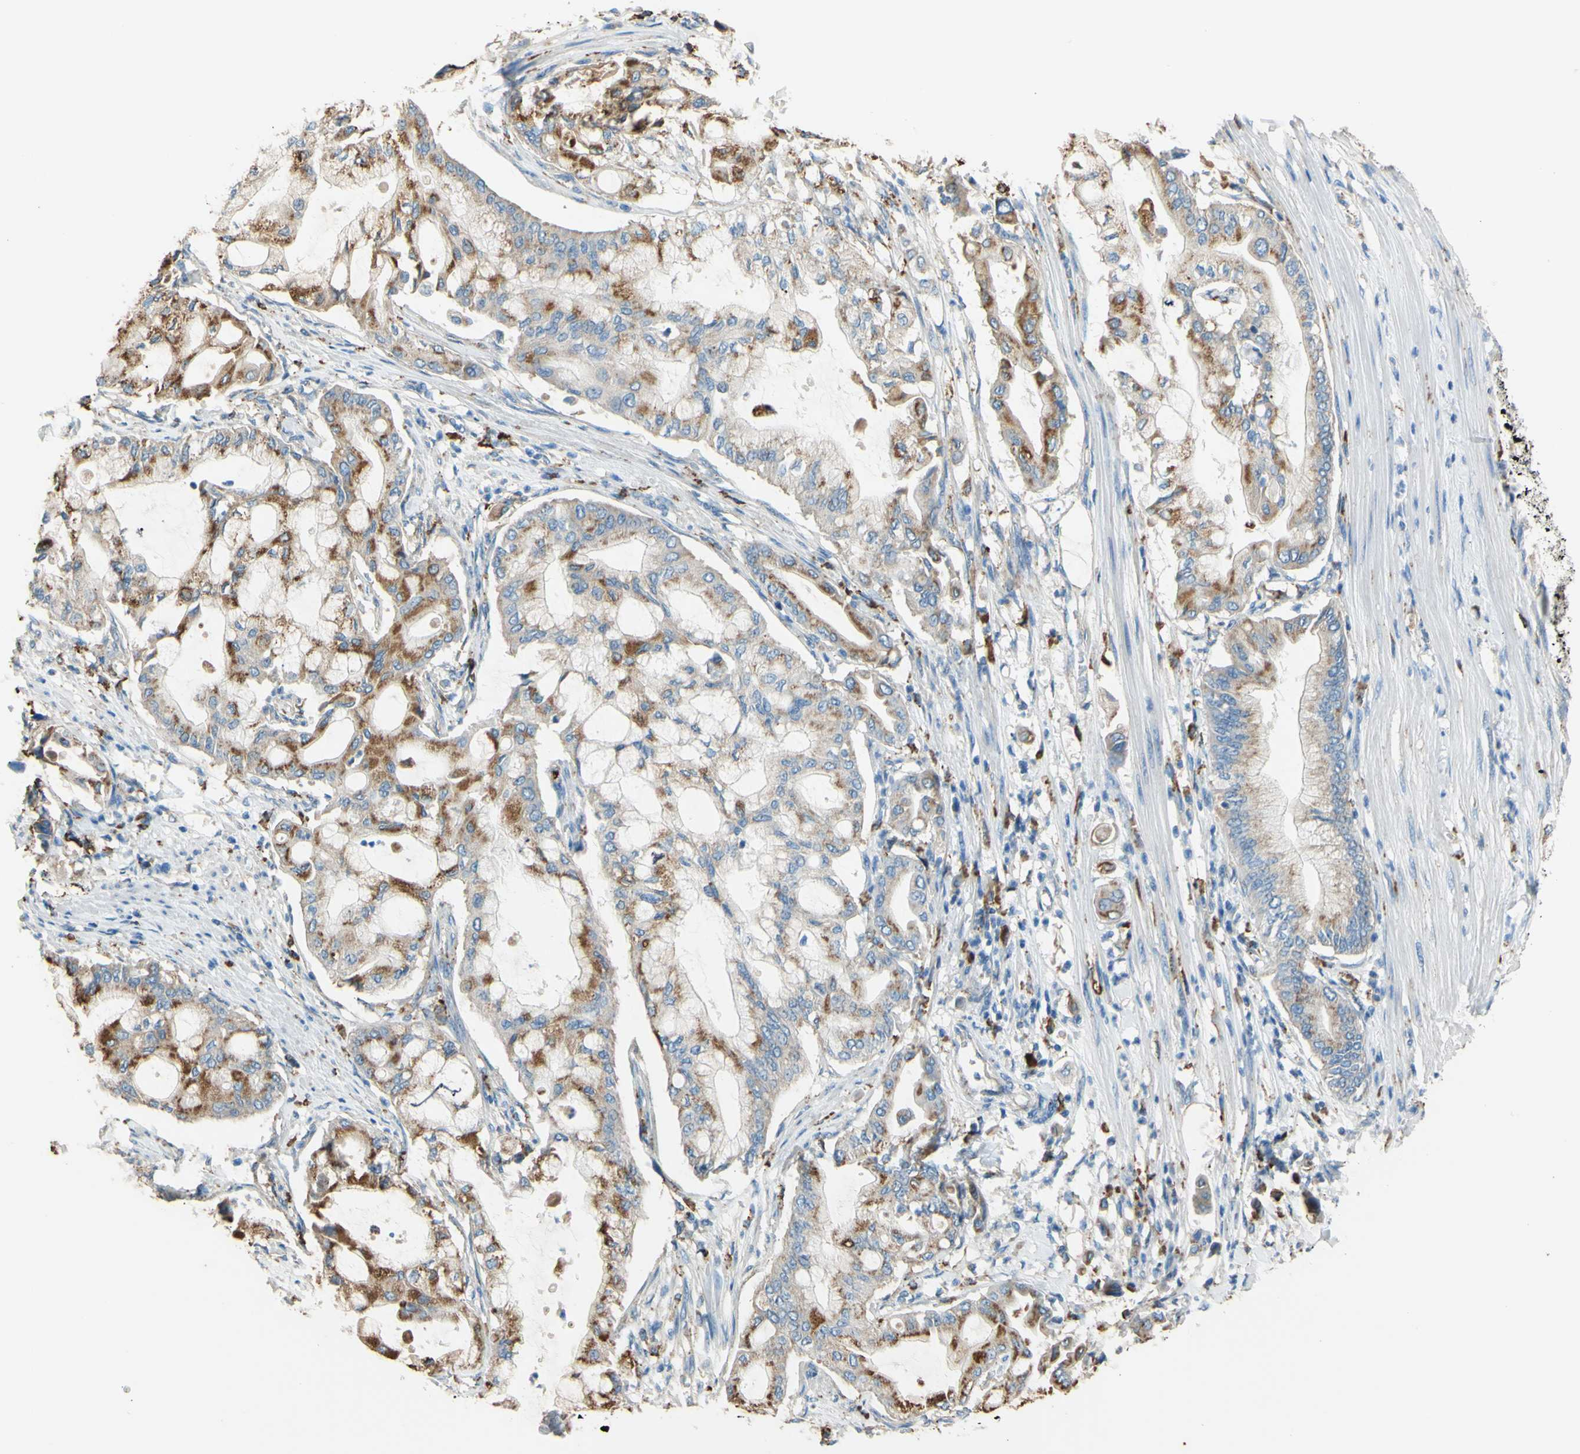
{"staining": {"intensity": "moderate", "quantity": ">75%", "location": "cytoplasmic/membranous"}, "tissue": "pancreatic cancer", "cell_type": "Tumor cells", "image_type": "cancer", "snomed": [{"axis": "morphology", "description": "Adenocarcinoma, NOS"}, {"axis": "morphology", "description": "Adenocarcinoma, metastatic, NOS"}, {"axis": "topography", "description": "Lymph node"}, {"axis": "topography", "description": "Pancreas"}, {"axis": "topography", "description": "Duodenum"}], "caption": "Protein staining by IHC reveals moderate cytoplasmic/membranous positivity in about >75% of tumor cells in pancreatic adenocarcinoma.", "gene": "CTSD", "patient": {"sex": "female", "age": 64}}